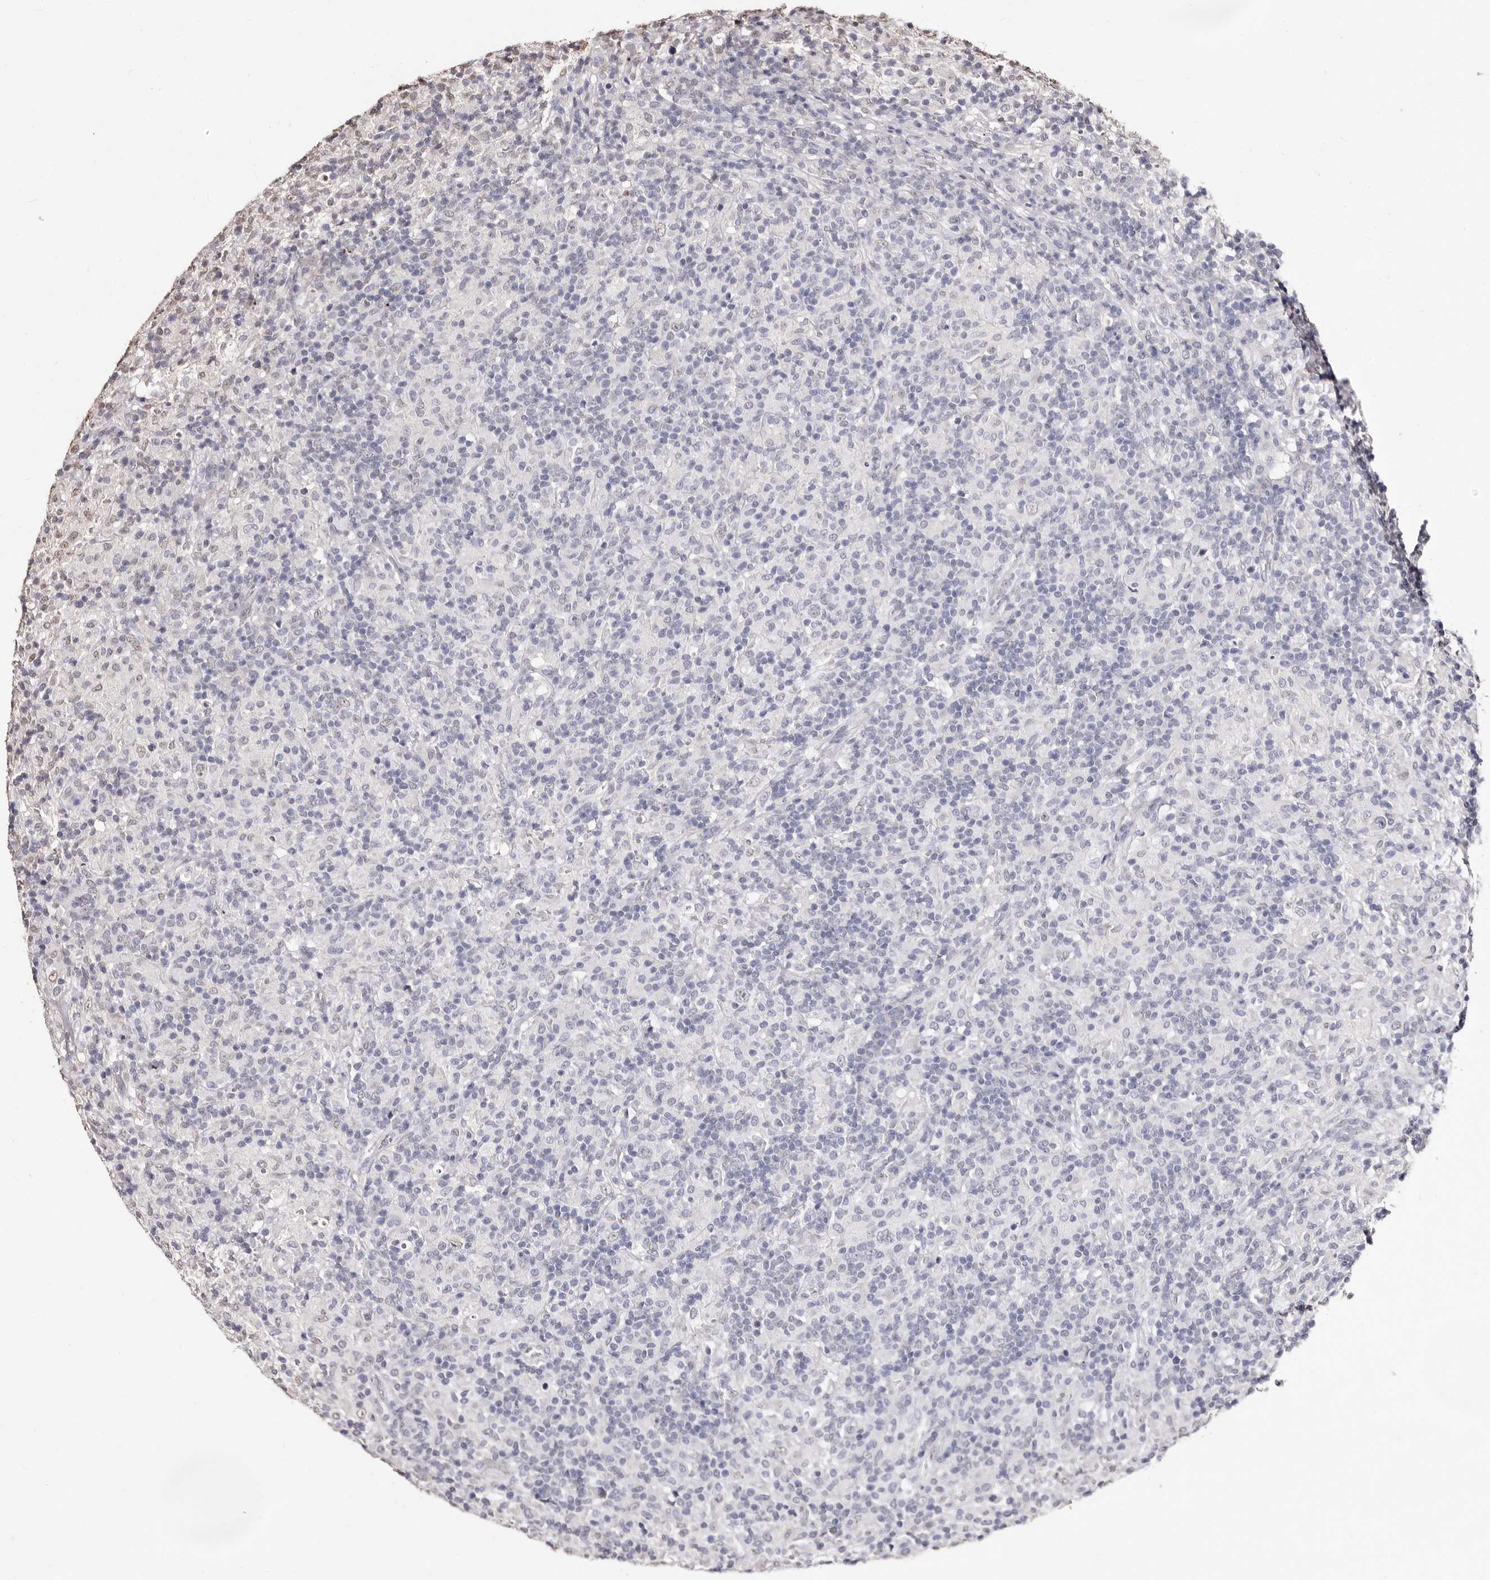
{"staining": {"intensity": "negative", "quantity": "none", "location": "none"}, "tissue": "lymphoma", "cell_type": "Tumor cells", "image_type": "cancer", "snomed": [{"axis": "morphology", "description": "Hodgkin's disease, NOS"}, {"axis": "topography", "description": "Lymph node"}], "caption": "Tumor cells show no significant expression in lymphoma. (Brightfield microscopy of DAB (3,3'-diaminobenzidine) IHC at high magnification).", "gene": "ERBB4", "patient": {"sex": "male", "age": 70}}